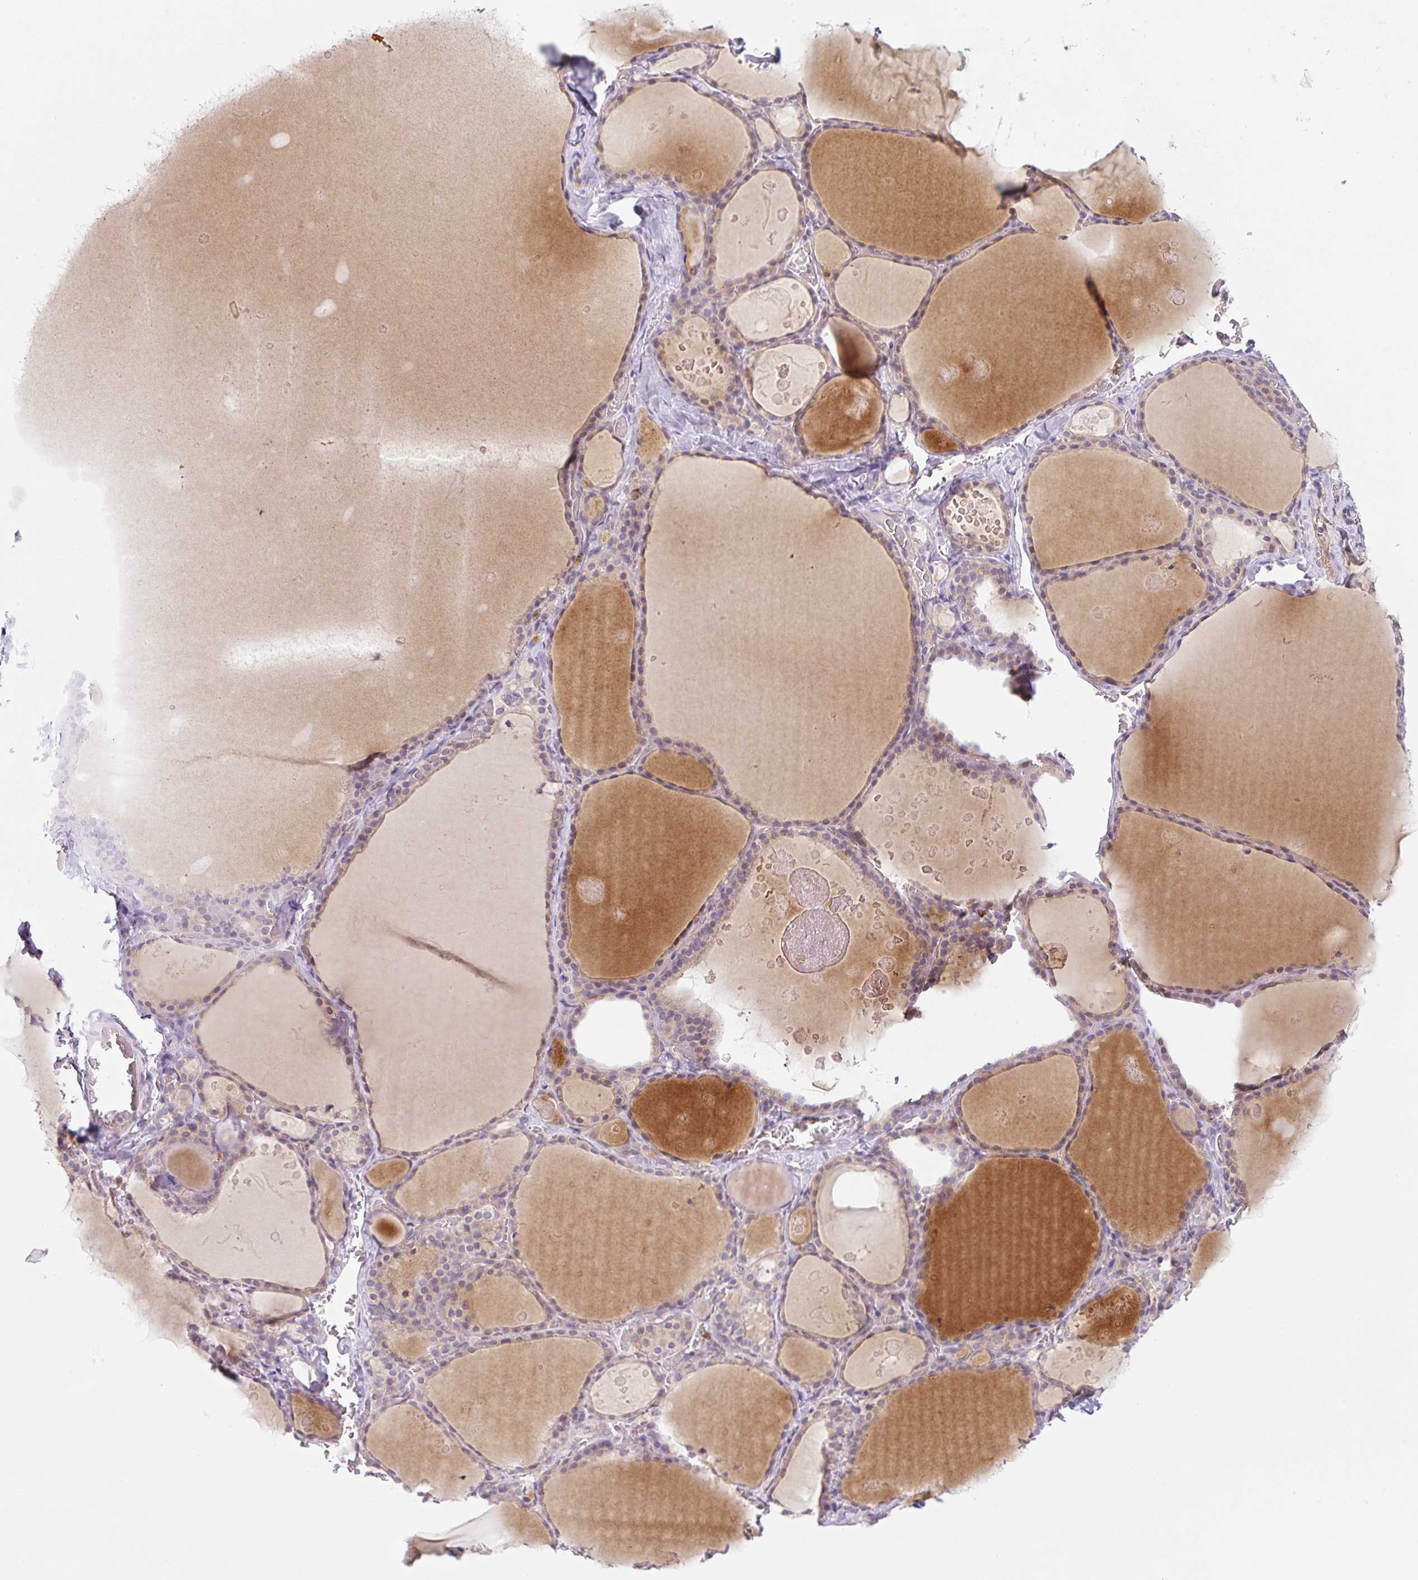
{"staining": {"intensity": "weak", "quantity": "25%-75%", "location": "cytoplasmic/membranous"}, "tissue": "thyroid gland", "cell_type": "Glandular cells", "image_type": "normal", "snomed": [{"axis": "morphology", "description": "Normal tissue, NOS"}, {"axis": "topography", "description": "Thyroid gland"}], "caption": "Immunohistochemical staining of benign human thyroid gland displays weak cytoplasmic/membranous protein expression in approximately 25%-75% of glandular cells.", "gene": "OMA1", "patient": {"sex": "male", "age": 56}}